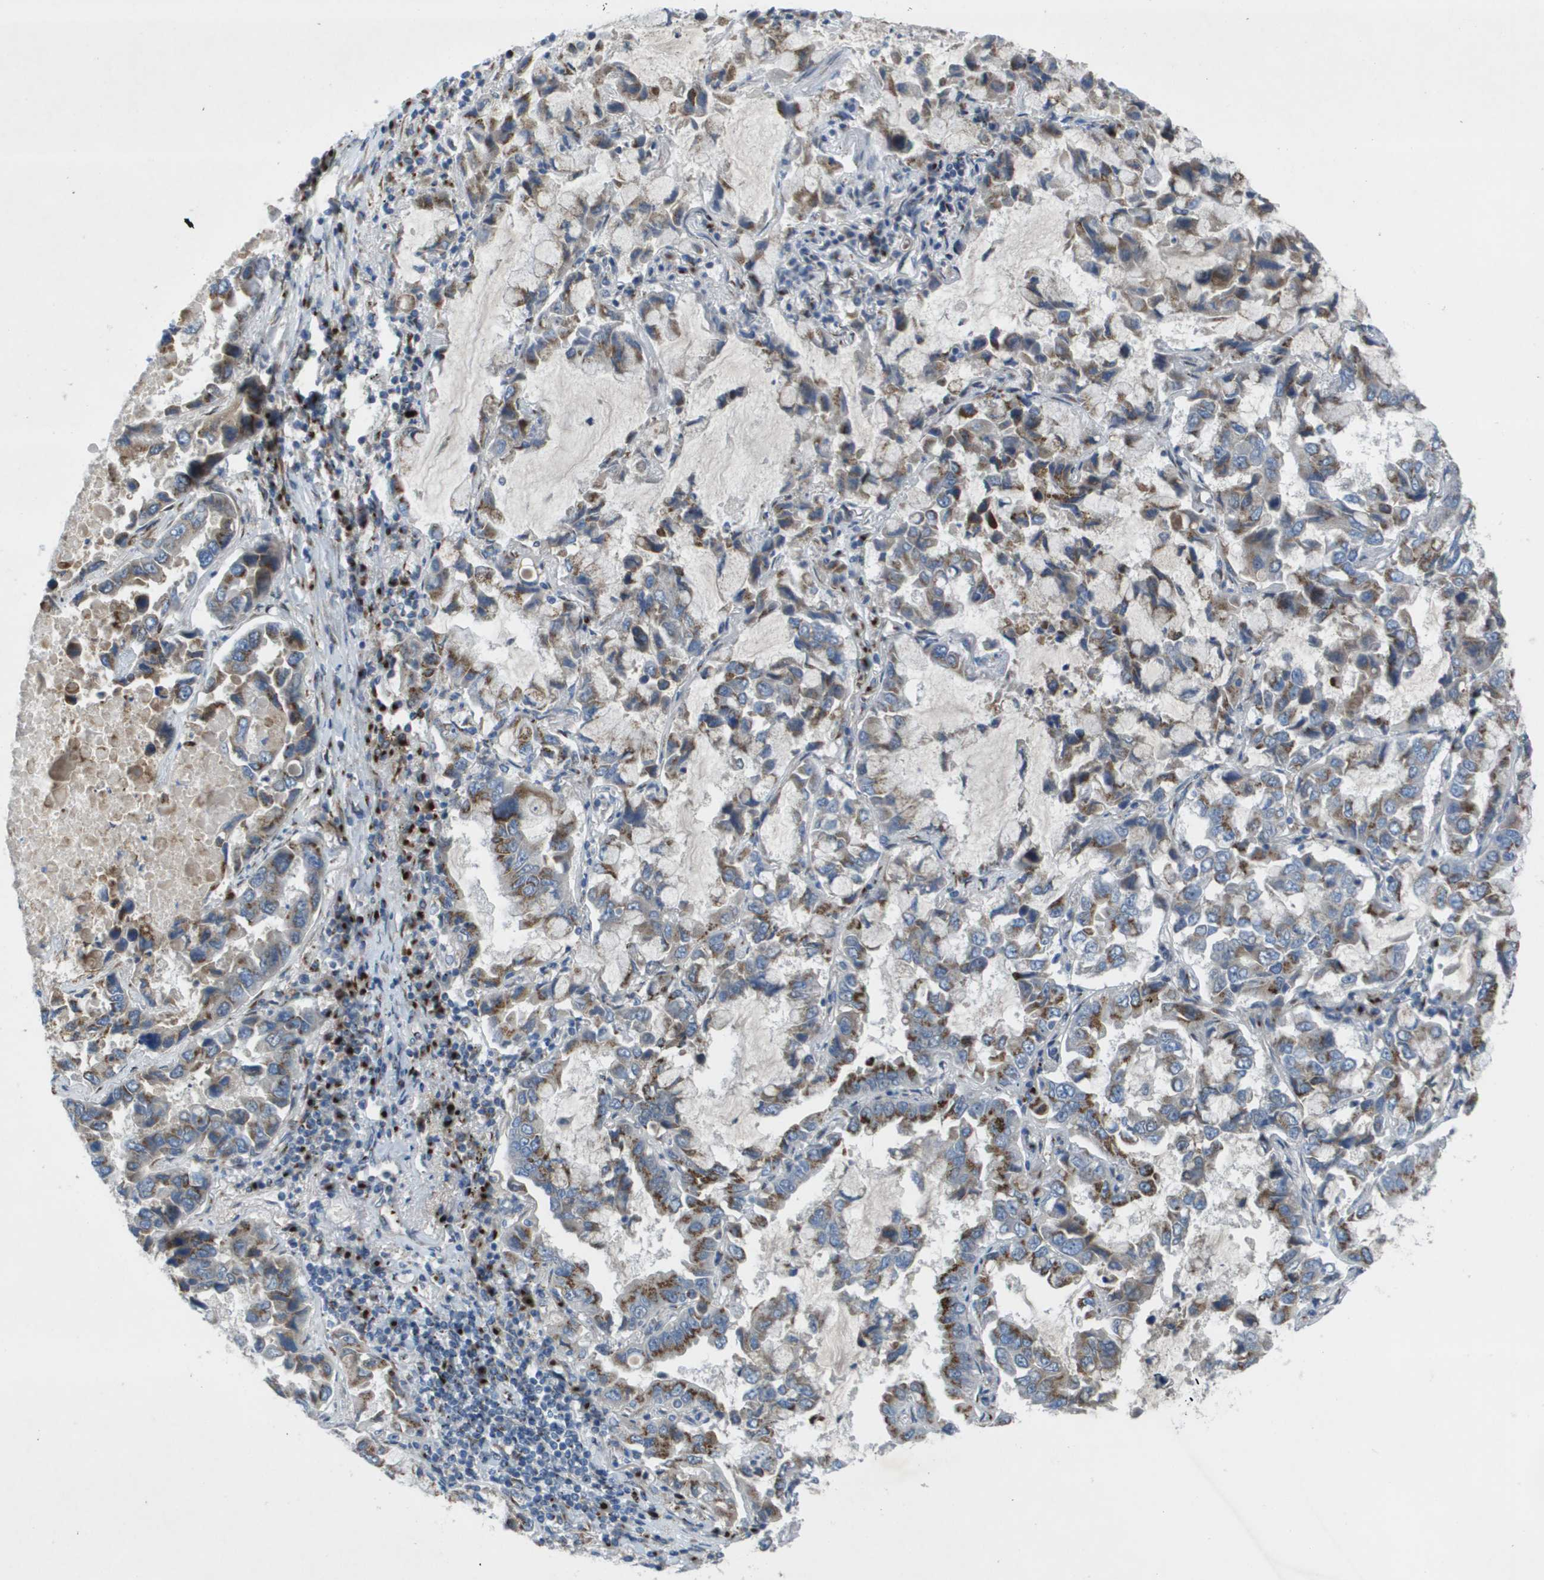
{"staining": {"intensity": "moderate", "quantity": ">75%", "location": "cytoplasmic/membranous"}, "tissue": "lung cancer", "cell_type": "Tumor cells", "image_type": "cancer", "snomed": [{"axis": "morphology", "description": "Adenocarcinoma, NOS"}, {"axis": "topography", "description": "Lung"}], "caption": "The photomicrograph shows staining of lung adenocarcinoma, revealing moderate cytoplasmic/membranous protein expression (brown color) within tumor cells.", "gene": "QSOX2", "patient": {"sex": "male", "age": 64}}